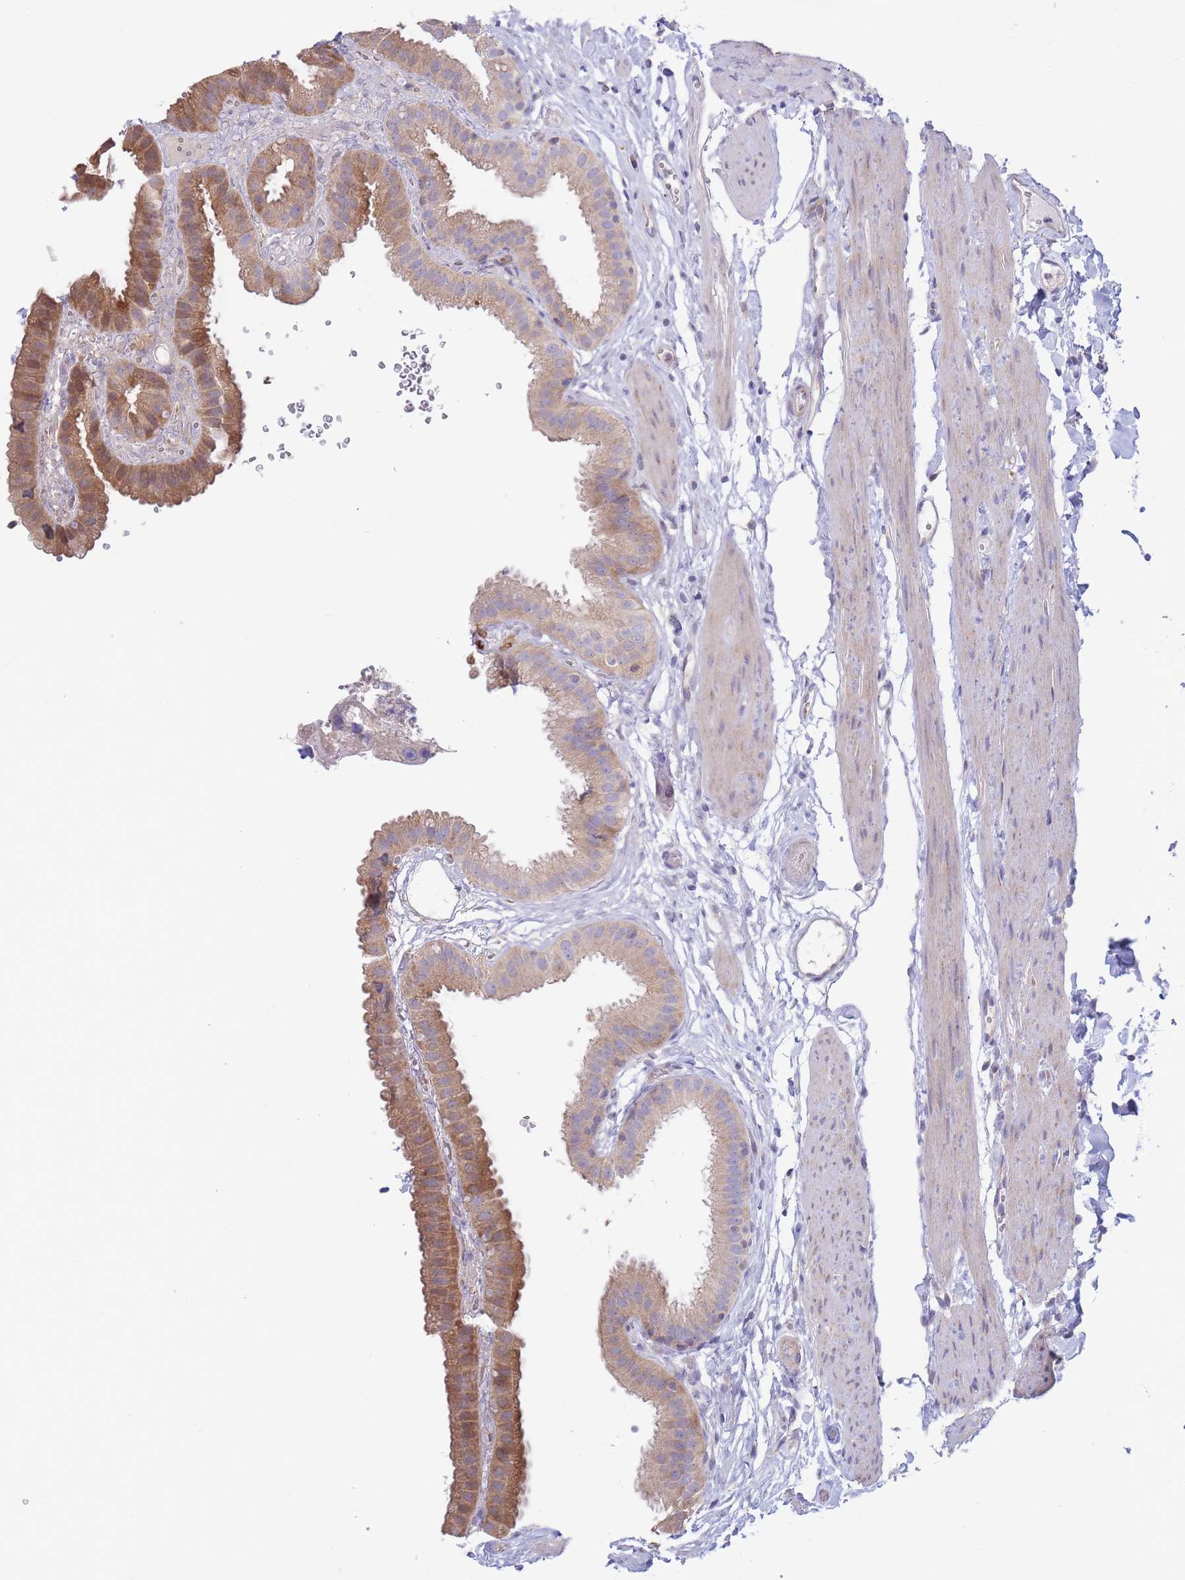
{"staining": {"intensity": "moderate", "quantity": ">75%", "location": "cytoplasmic/membranous"}, "tissue": "gallbladder", "cell_type": "Glandular cells", "image_type": "normal", "snomed": [{"axis": "morphology", "description": "Normal tissue, NOS"}, {"axis": "topography", "description": "Gallbladder"}], "caption": "Immunohistochemical staining of unremarkable gallbladder exhibits moderate cytoplasmic/membranous protein positivity in about >75% of glandular cells.", "gene": "ALS2CL", "patient": {"sex": "female", "age": 61}}